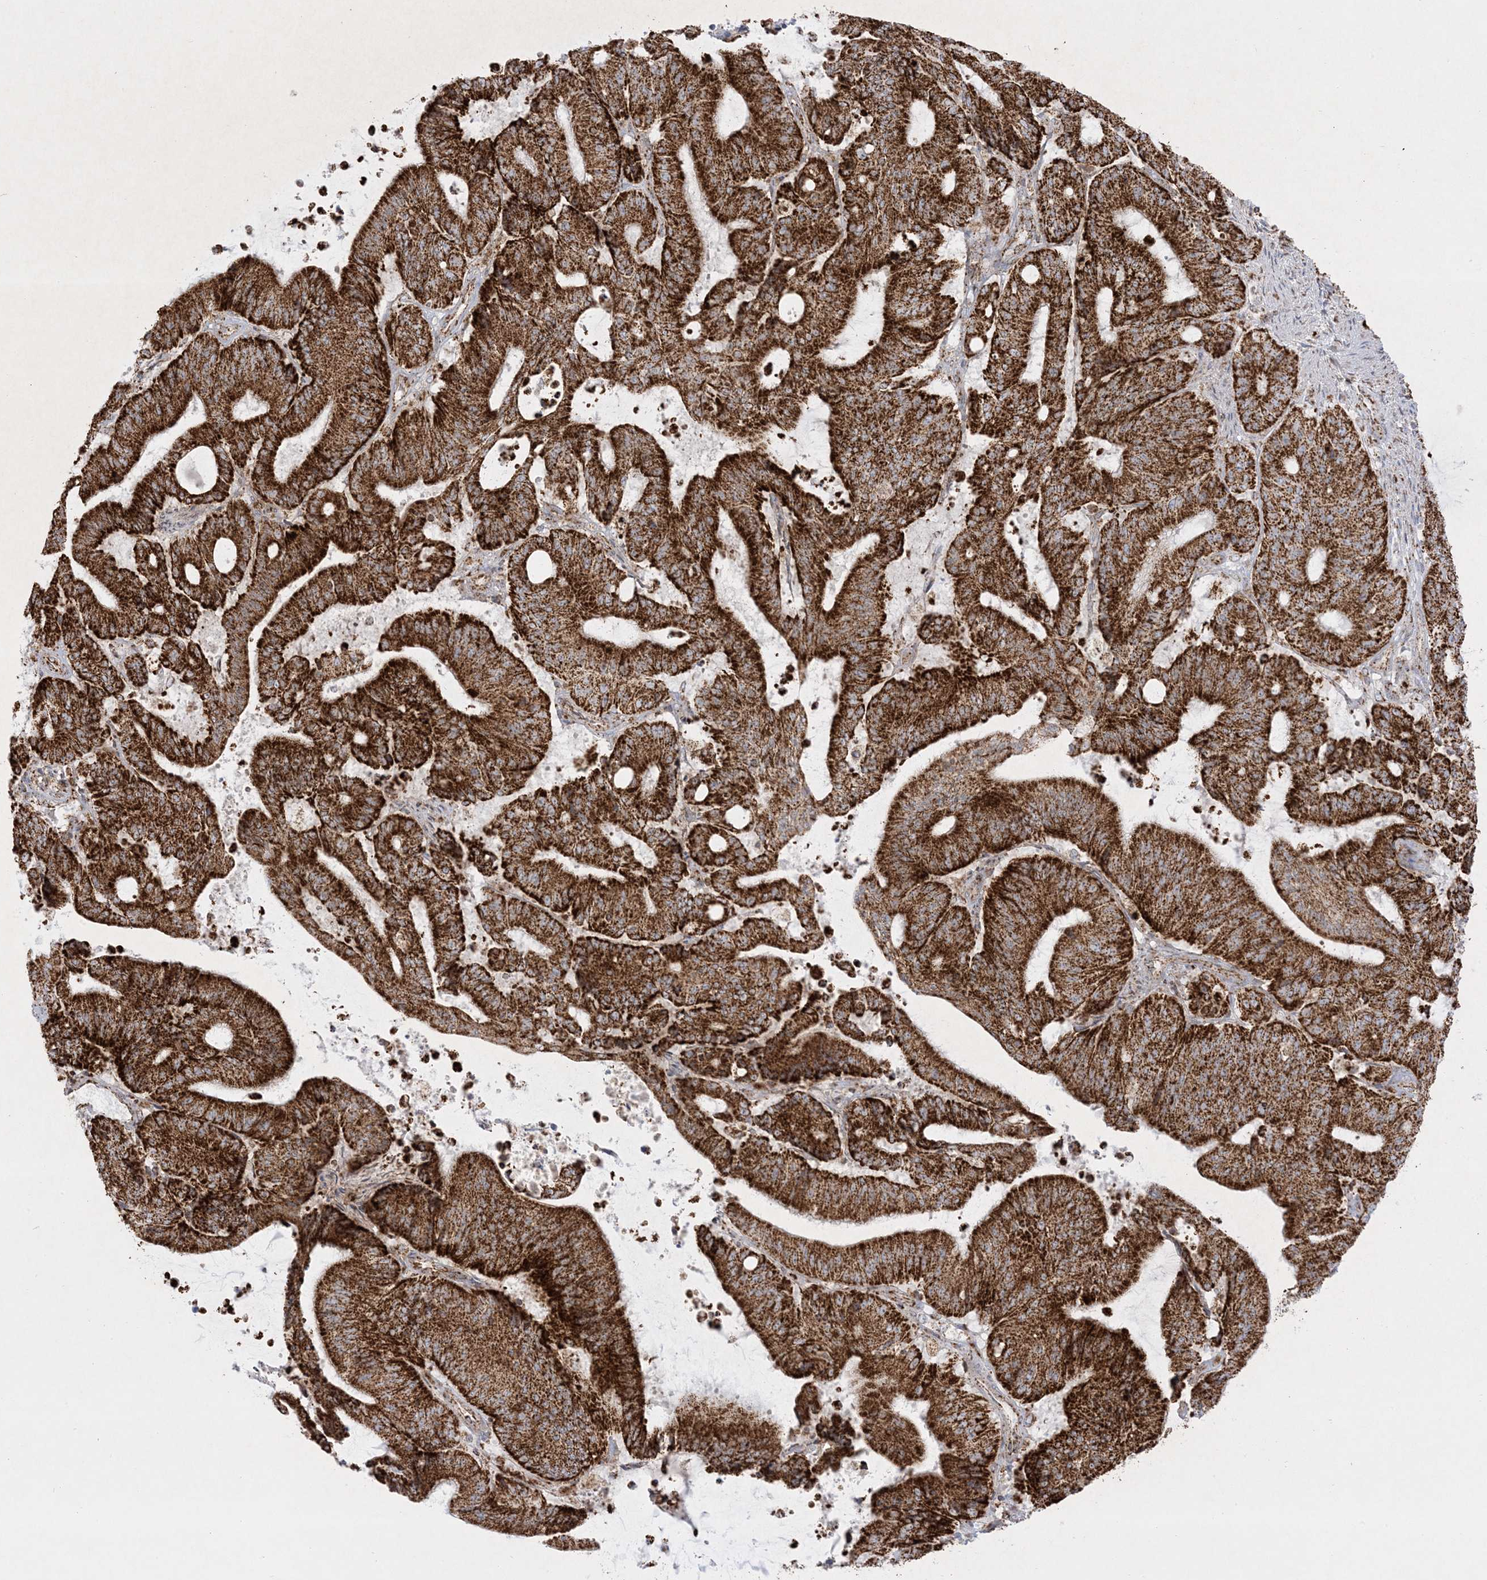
{"staining": {"intensity": "strong", "quantity": ">75%", "location": "cytoplasmic/membranous"}, "tissue": "liver cancer", "cell_type": "Tumor cells", "image_type": "cancer", "snomed": [{"axis": "morphology", "description": "Normal tissue, NOS"}, {"axis": "morphology", "description": "Cholangiocarcinoma"}, {"axis": "topography", "description": "Liver"}, {"axis": "topography", "description": "Peripheral nerve tissue"}], "caption": "The image reveals a brown stain indicating the presence of a protein in the cytoplasmic/membranous of tumor cells in liver cancer.", "gene": "MRPS36", "patient": {"sex": "female", "age": 73}}